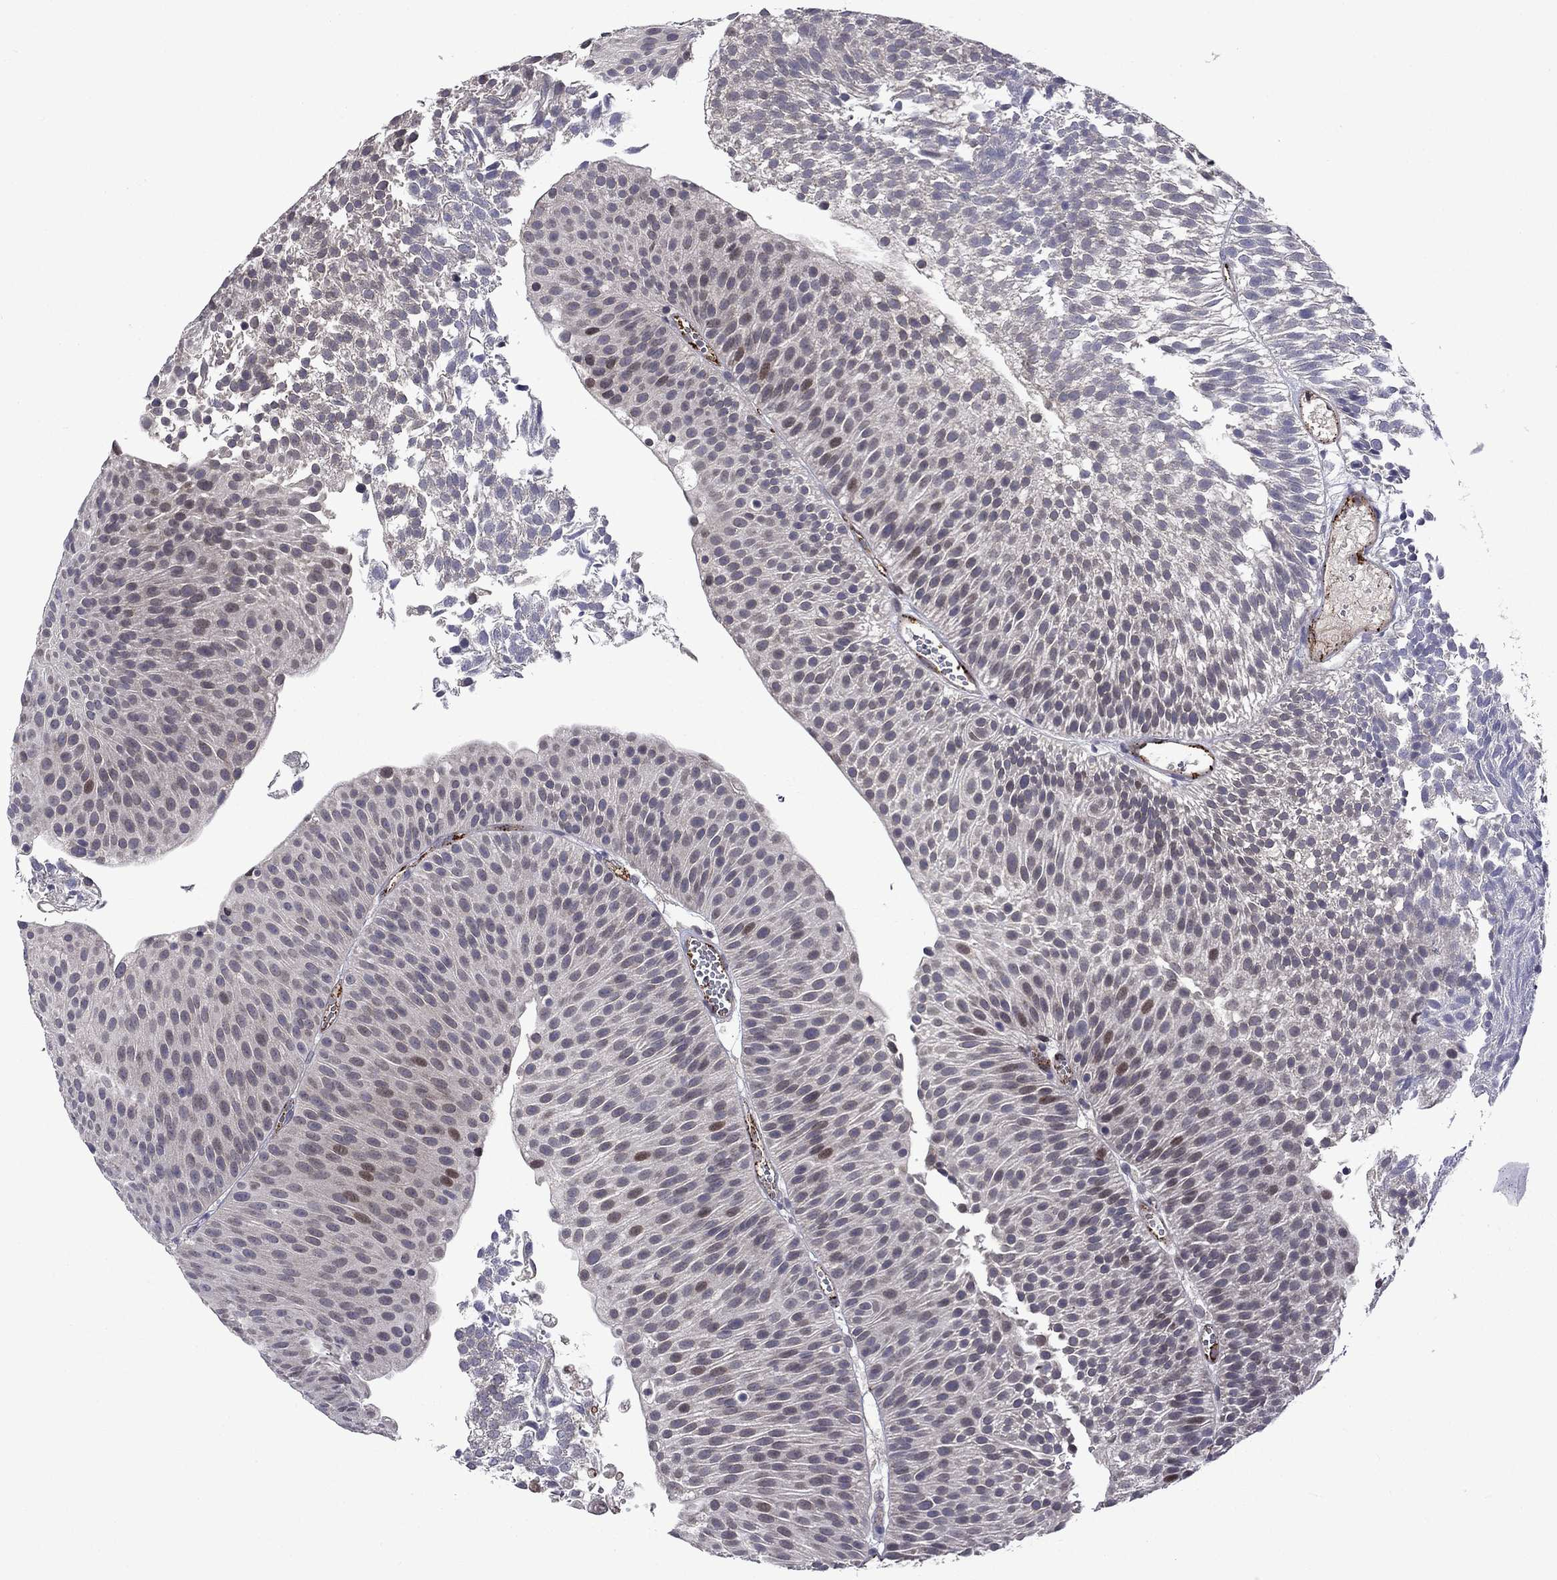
{"staining": {"intensity": "moderate", "quantity": "<25%", "location": "nuclear"}, "tissue": "urothelial cancer", "cell_type": "Tumor cells", "image_type": "cancer", "snomed": [{"axis": "morphology", "description": "Urothelial carcinoma, Low grade"}, {"axis": "topography", "description": "Urinary bladder"}], "caption": "Protein staining of urothelial cancer tissue reveals moderate nuclear staining in approximately <25% of tumor cells.", "gene": "SLITRK1", "patient": {"sex": "male", "age": 65}}